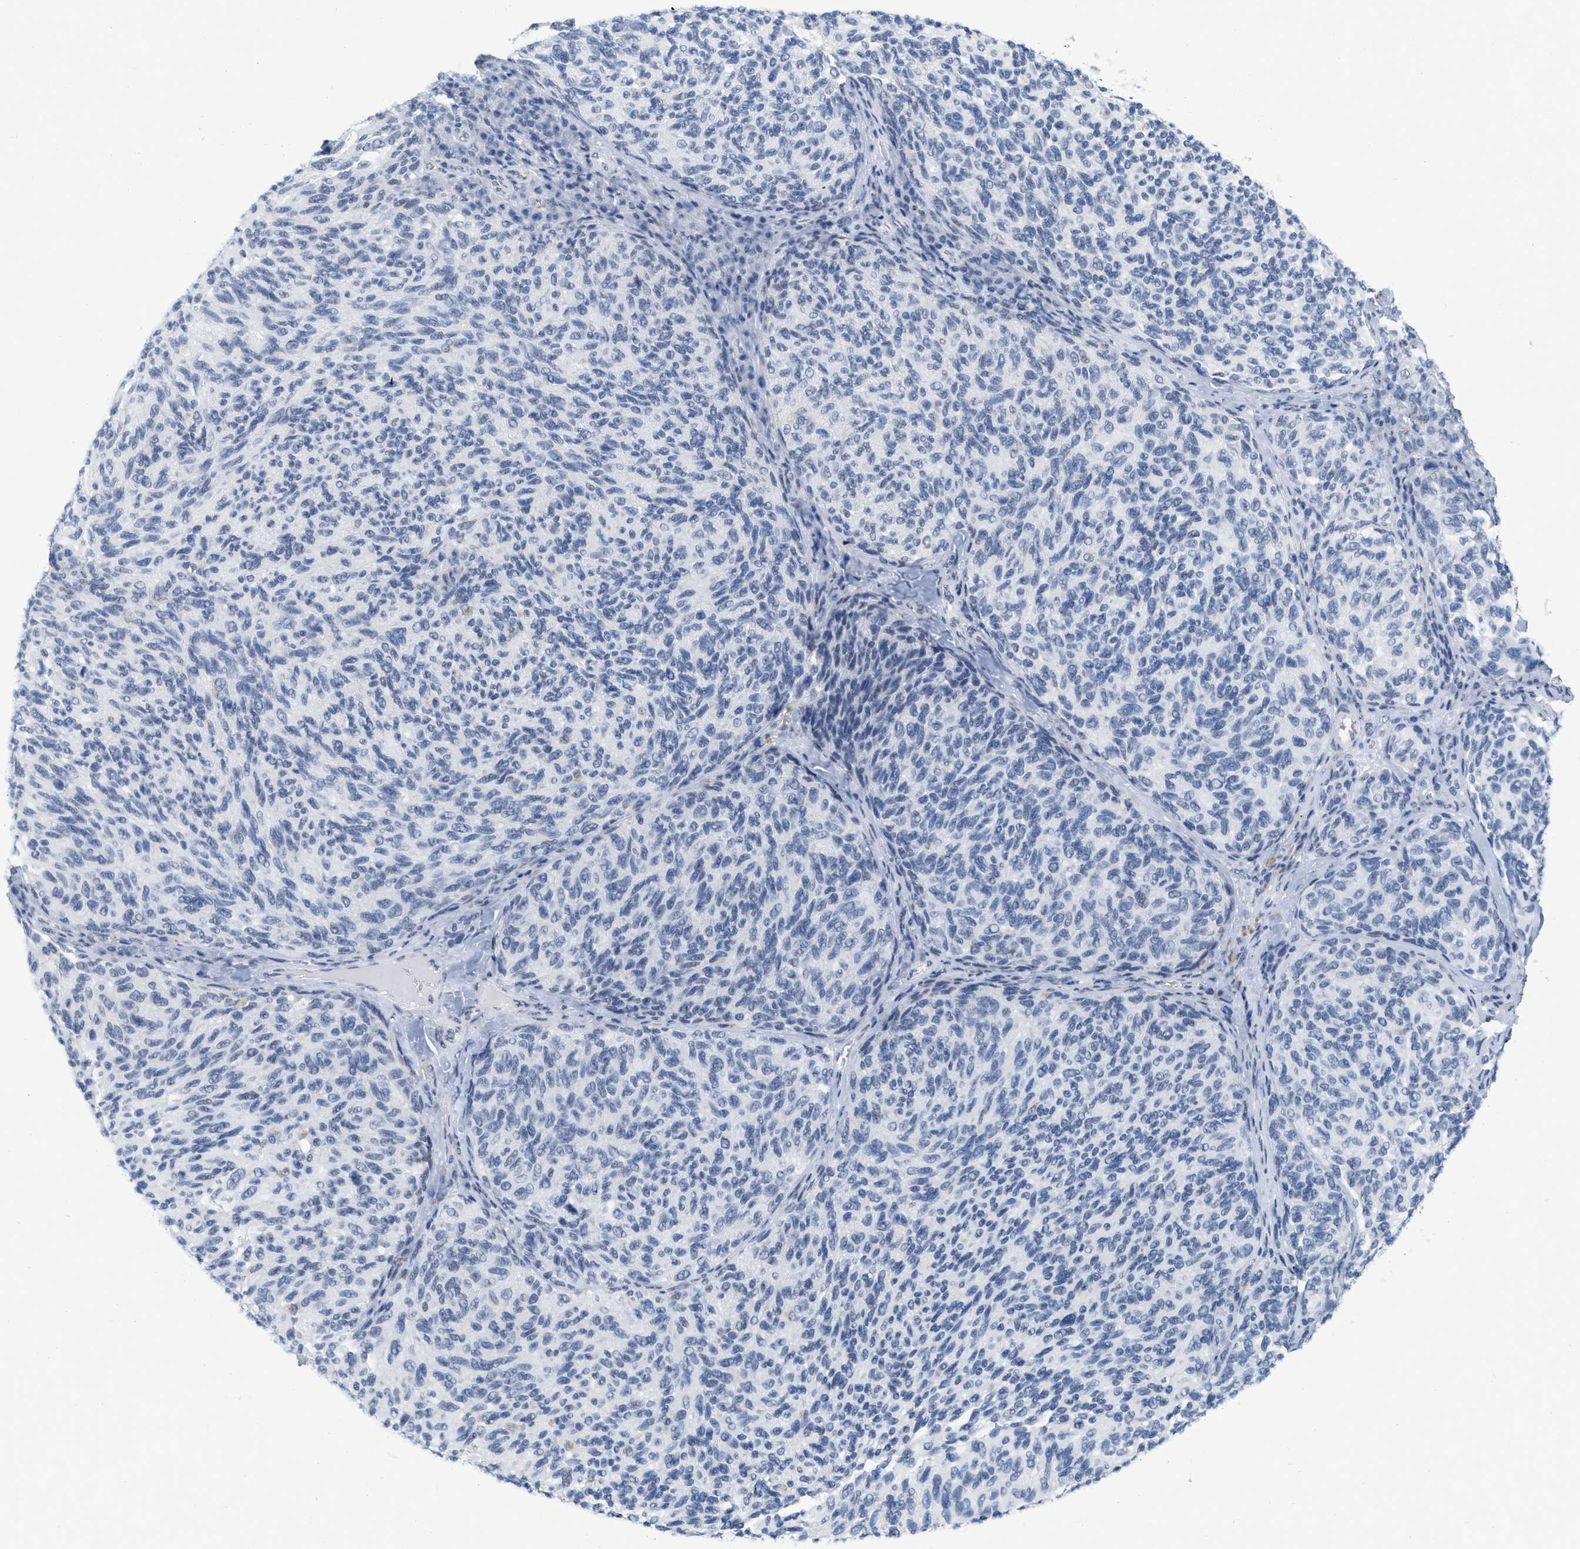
{"staining": {"intensity": "negative", "quantity": "none", "location": "none"}, "tissue": "melanoma", "cell_type": "Tumor cells", "image_type": "cancer", "snomed": [{"axis": "morphology", "description": "Malignant melanoma, NOS"}, {"axis": "topography", "description": "Skin"}], "caption": "Tumor cells are negative for protein expression in human melanoma.", "gene": "XIRP1", "patient": {"sex": "female", "age": 73}}